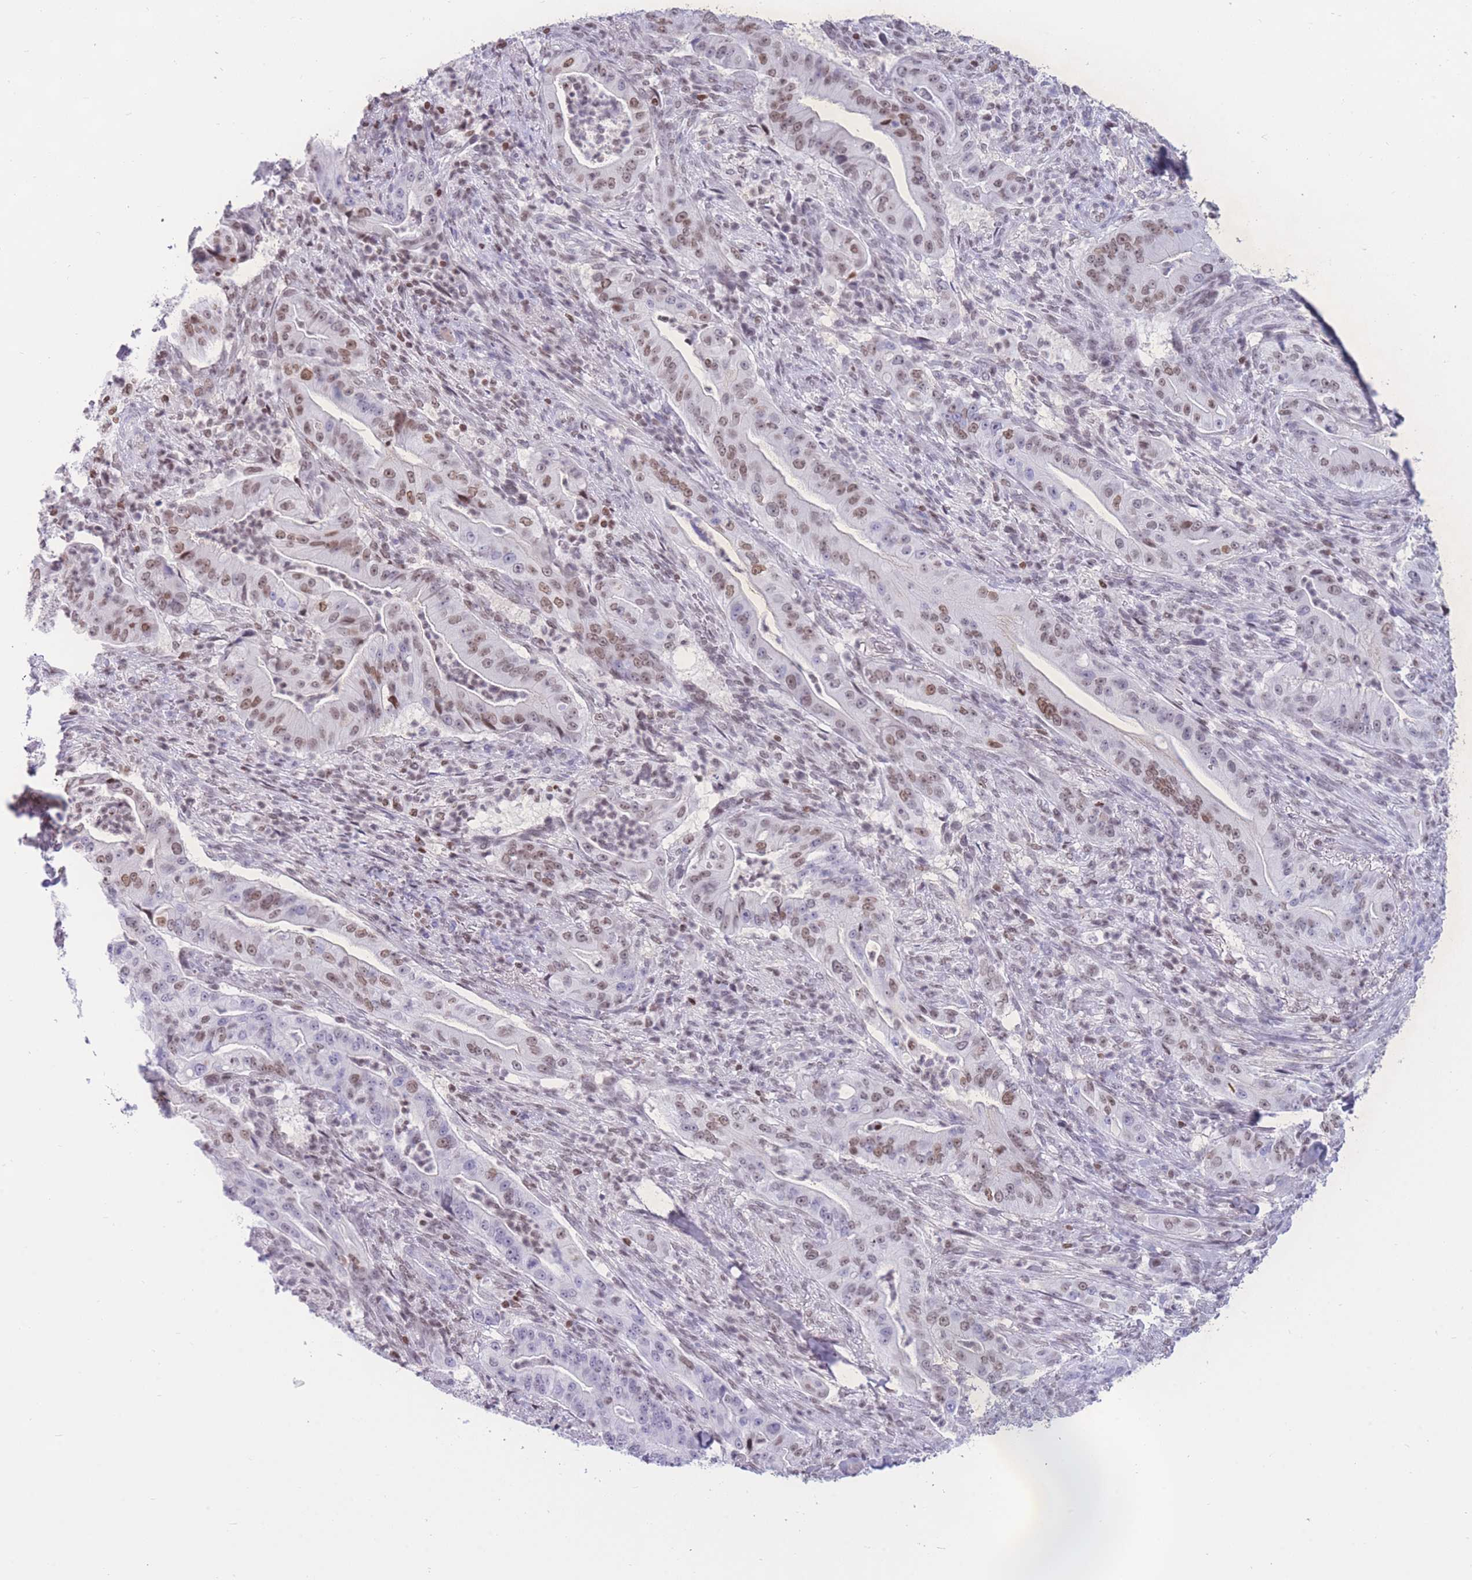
{"staining": {"intensity": "moderate", "quantity": ">75%", "location": "nuclear"}, "tissue": "pancreatic cancer", "cell_type": "Tumor cells", "image_type": "cancer", "snomed": [{"axis": "morphology", "description": "Adenocarcinoma, NOS"}, {"axis": "topography", "description": "Pancreas"}], "caption": "Brown immunohistochemical staining in pancreatic cancer (adenocarcinoma) demonstrates moderate nuclear positivity in approximately >75% of tumor cells.", "gene": "HMGN1", "patient": {"sex": "male", "age": 71}}